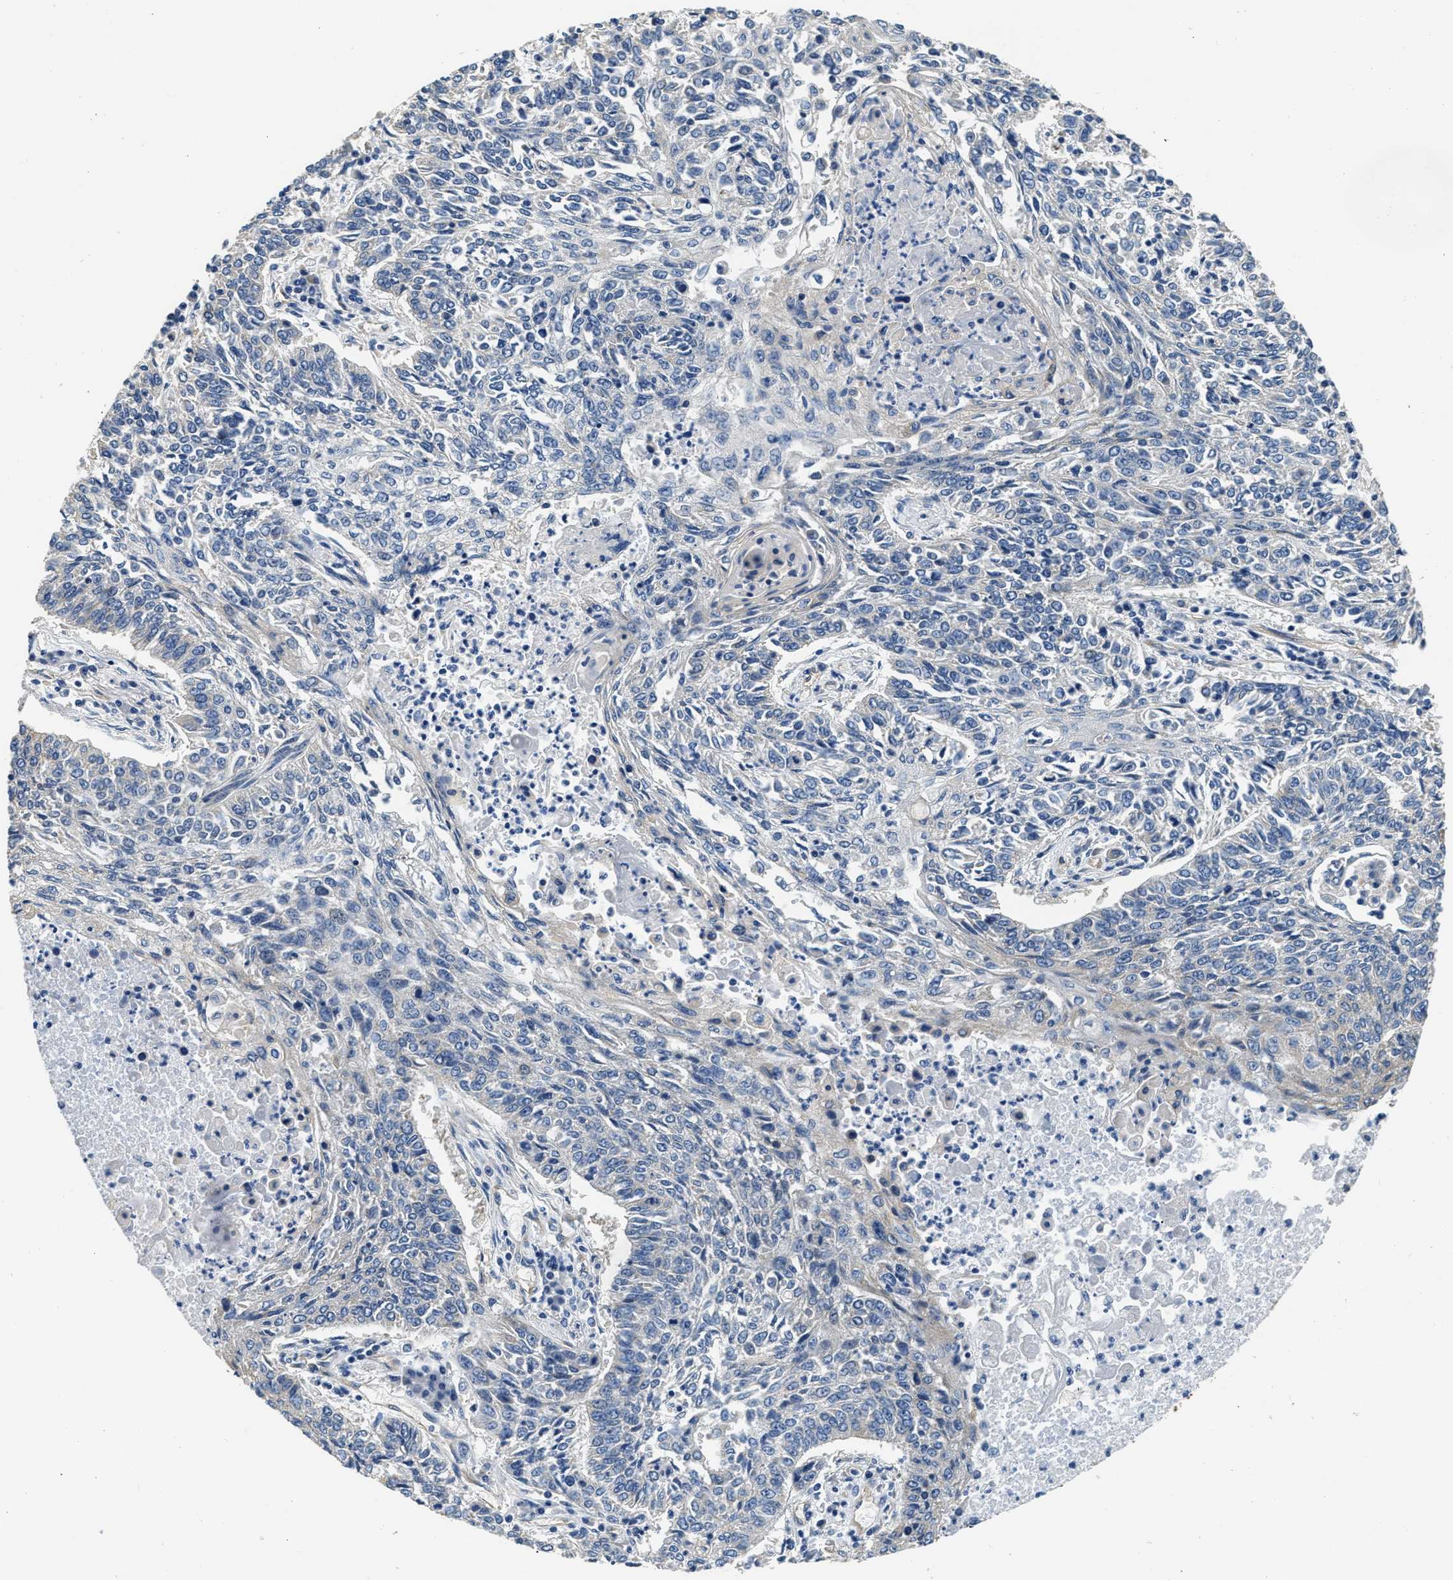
{"staining": {"intensity": "negative", "quantity": "none", "location": "none"}, "tissue": "lung cancer", "cell_type": "Tumor cells", "image_type": "cancer", "snomed": [{"axis": "morphology", "description": "Normal tissue, NOS"}, {"axis": "morphology", "description": "Squamous cell carcinoma, NOS"}, {"axis": "topography", "description": "Cartilage tissue"}, {"axis": "topography", "description": "Bronchus"}, {"axis": "topography", "description": "Lung"}], "caption": "An image of lung cancer (squamous cell carcinoma) stained for a protein displays no brown staining in tumor cells.", "gene": "CSDE1", "patient": {"sex": "female", "age": 49}}